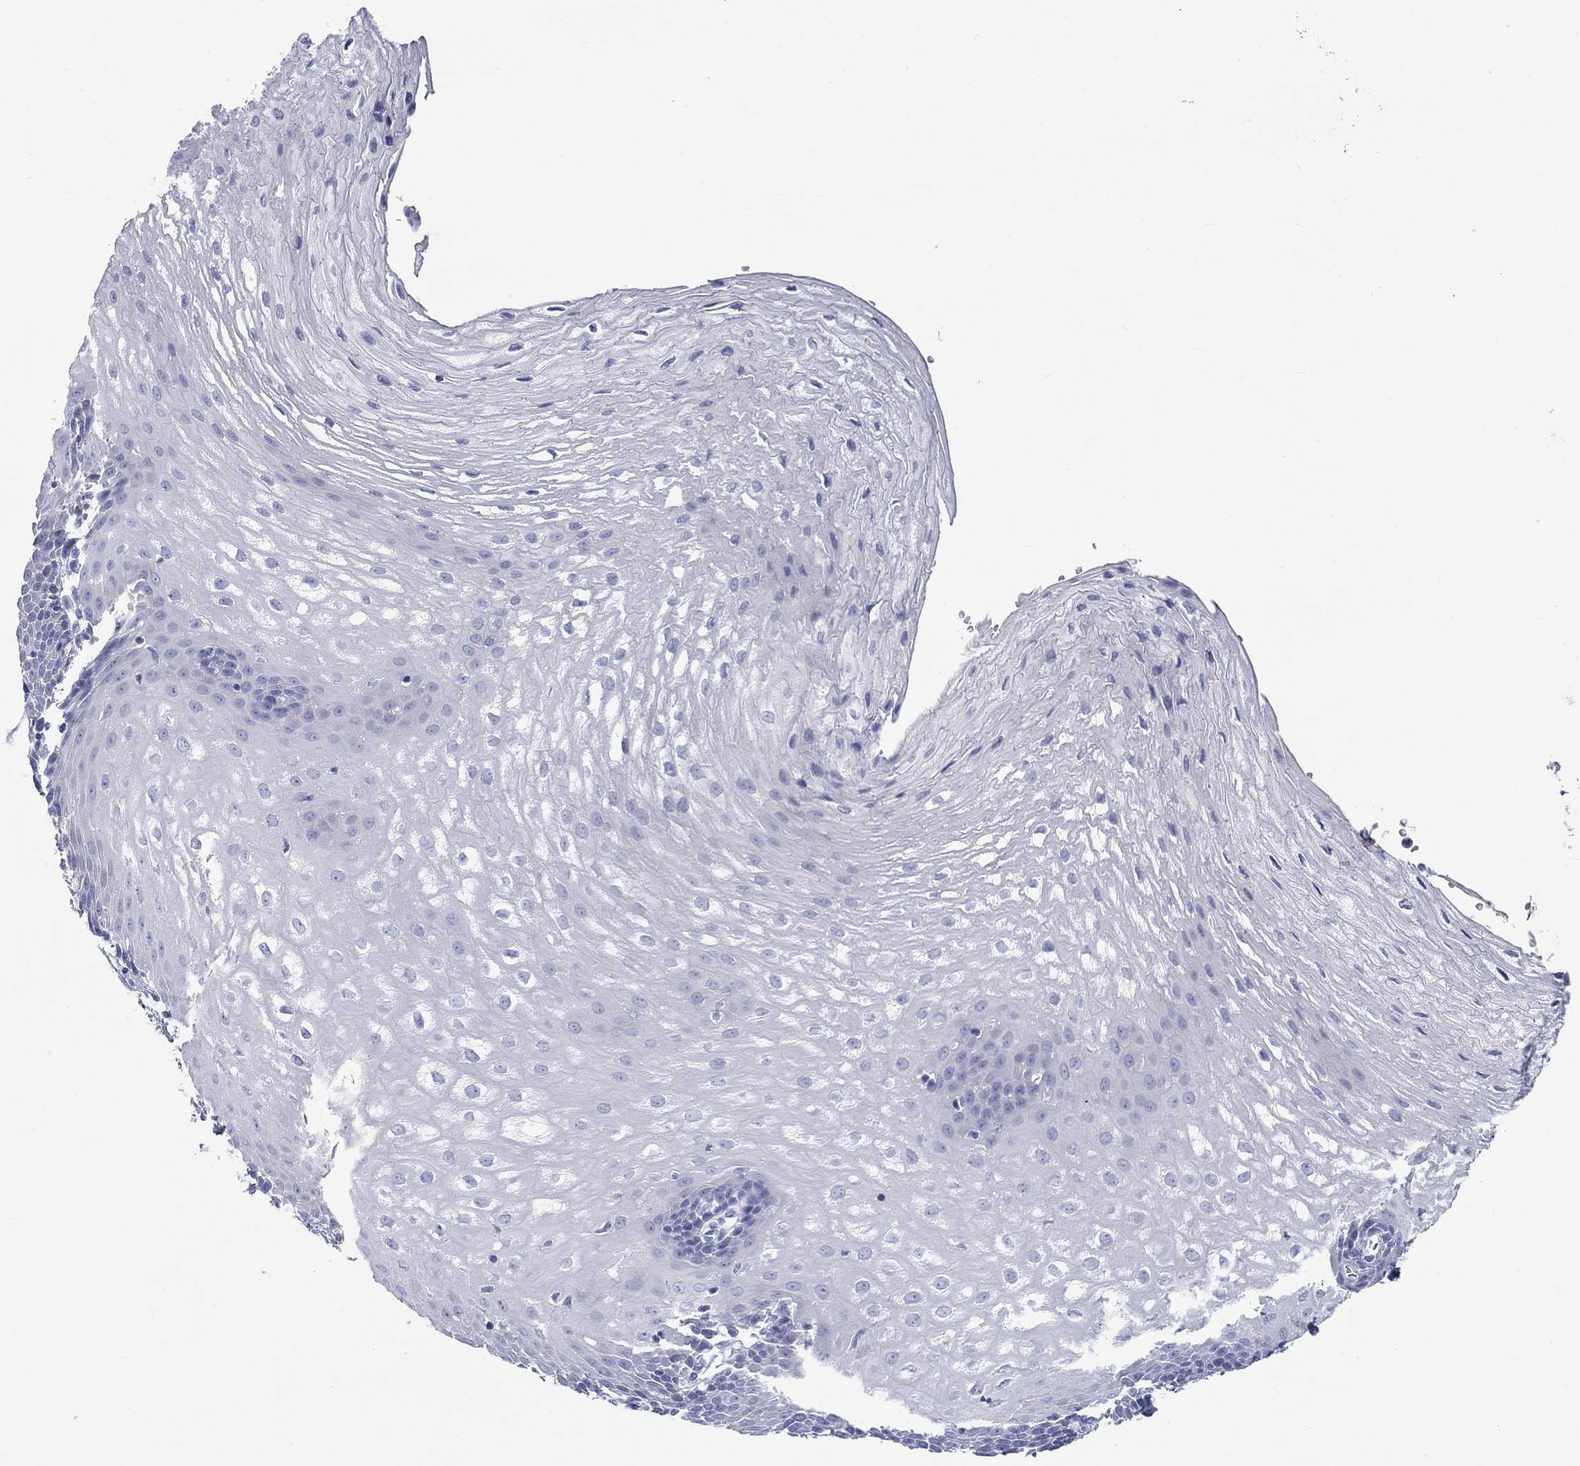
{"staining": {"intensity": "negative", "quantity": "none", "location": "none"}, "tissue": "esophagus", "cell_type": "Squamous epithelial cells", "image_type": "normal", "snomed": [{"axis": "morphology", "description": "Normal tissue, NOS"}, {"axis": "topography", "description": "Esophagus"}], "caption": "Immunohistochemistry image of benign esophagus: human esophagus stained with DAB displays no significant protein staining in squamous epithelial cells.", "gene": "SPATA9", "patient": {"sex": "male", "age": 72}}